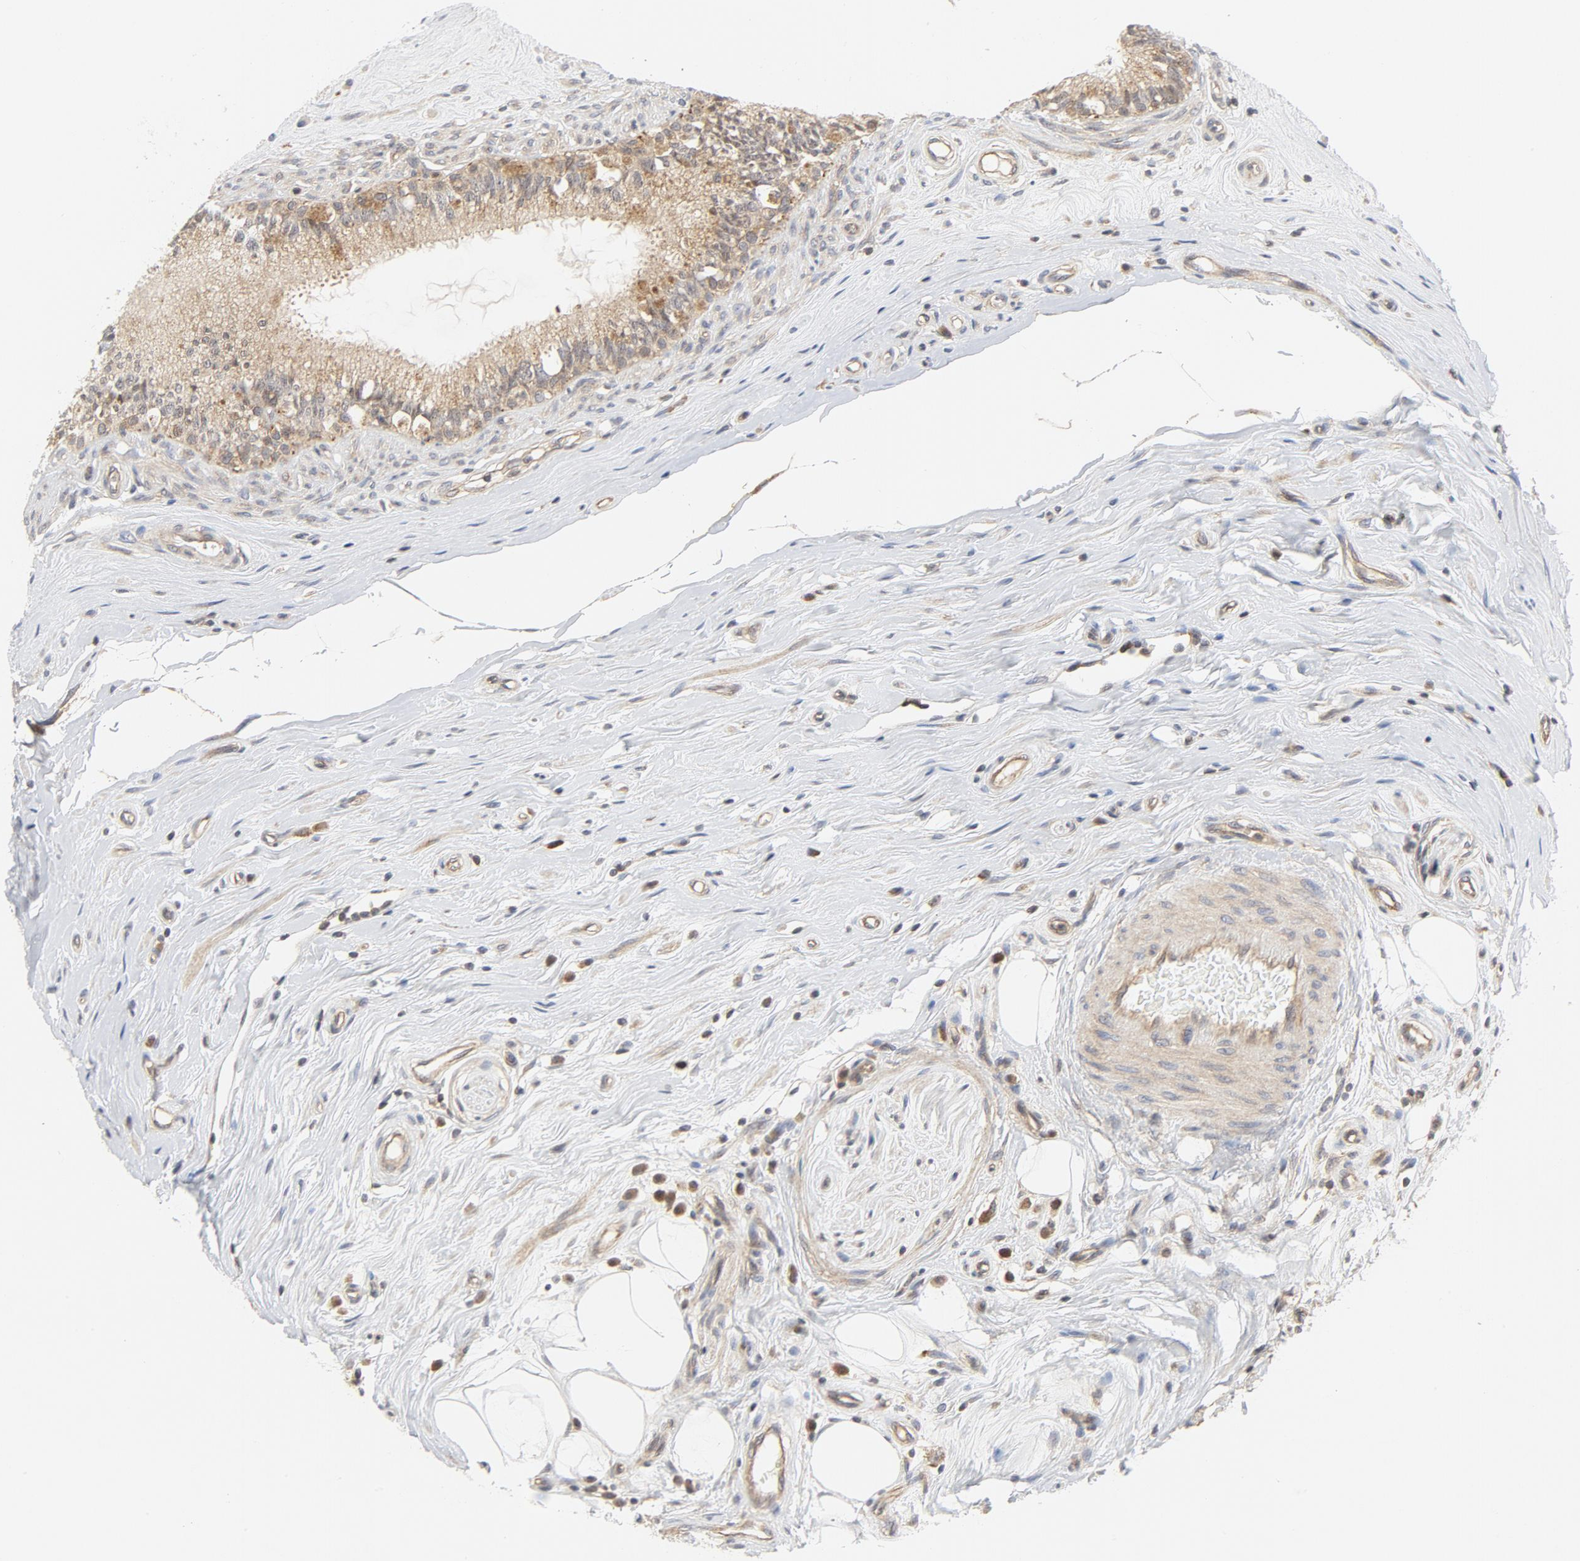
{"staining": {"intensity": "weak", "quantity": ">75%", "location": "cytoplasmic/membranous"}, "tissue": "epididymis", "cell_type": "Glandular cells", "image_type": "normal", "snomed": [{"axis": "morphology", "description": "Normal tissue, NOS"}, {"axis": "morphology", "description": "Inflammation, NOS"}, {"axis": "topography", "description": "Epididymis"}], "caption": "Immunohistochemical staining of normal epididymis reveals low levels of weak cytoplasmic/membranous staining in approximately >75% of glandular cells. Using DAB (3,3'-diaminobenzidine) (brown) and hematoxylin (blue) stains, captured at high magnification using brightfield microscopy.", "gene": "MAP2K7", "patient": {"sex": "male", "age": 84}}